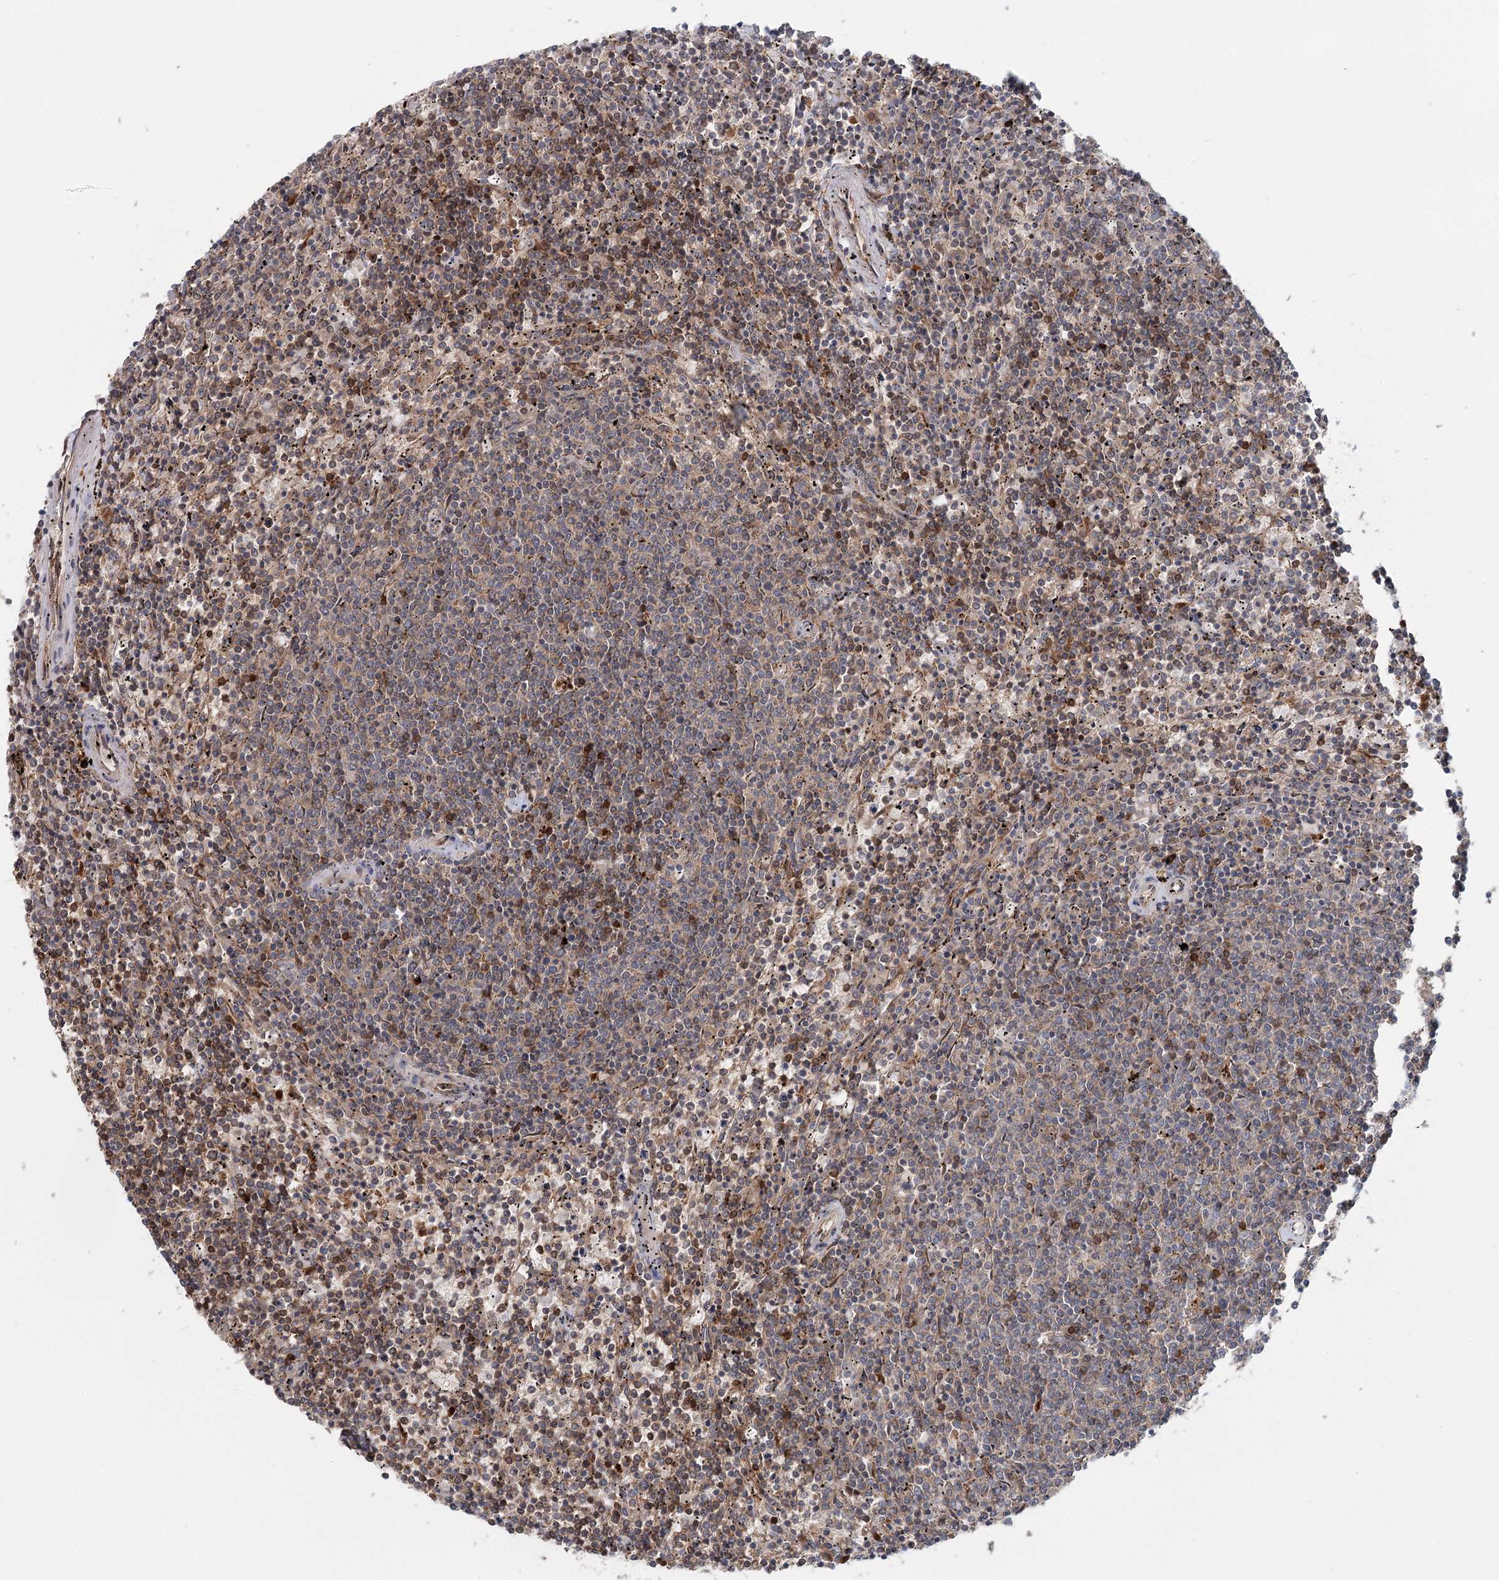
{"staining": {"intensity": "moderate", "quantity": "<25%", "location": "cytoplasmic/membranous"}, "tissue": "lymphoma", "cell_type": "Tumor cells", "image_type": "cancer", "snomed": [{"axis": "morphology", "description": "Malignant lymphoma, non-Hodgkin's type, Low grade"}, {"axis": "topography", "description": "Spleen"}], "caption": "Immunohistochemistry (IHC) (DAB) staining of human malignant lymphoma, non-Hodgkin's type (low-grade) displays moderate cytoplasmic/membranous protein staining in approximately <25% of tumor cells.", "gene": "ADK", "patient": {"sex": "female", "age": 50}}